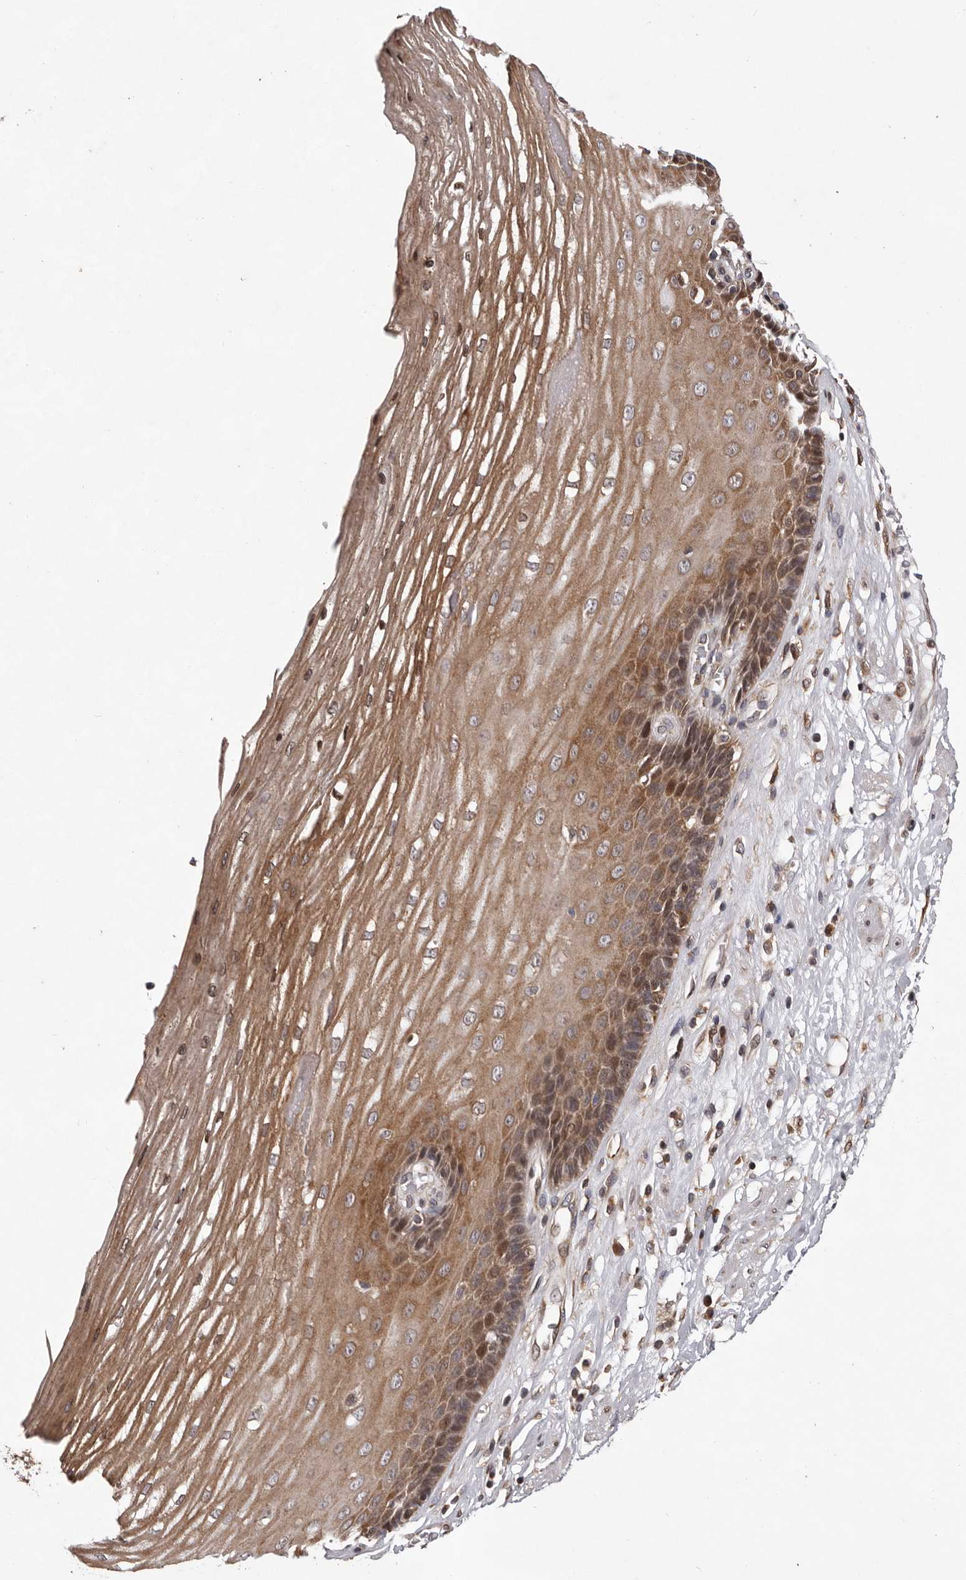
{"staining": {"intensity": "moderate", "quantity": ">75%", "location": "cytoplasmic/membranous,nuclear"}, "tissue": "esophagus", "cell_type": "Squamous epithelial cells", "image_type": "normal", "snomed": [{"axis": "morphology", "description": "Normal tissue, NOS"}, {"axis": "topography", "description": "Esophagus"}], "caption": "Immunohistochemical staining of benign human esophagus shows >75% levels of moderate cytoplasmic/membranous,nuclear protein positivity in approximately >75% of squamous epithelial cells.", "gene": "GADD45B", "patient": {"sex": "male", "age": 62}}